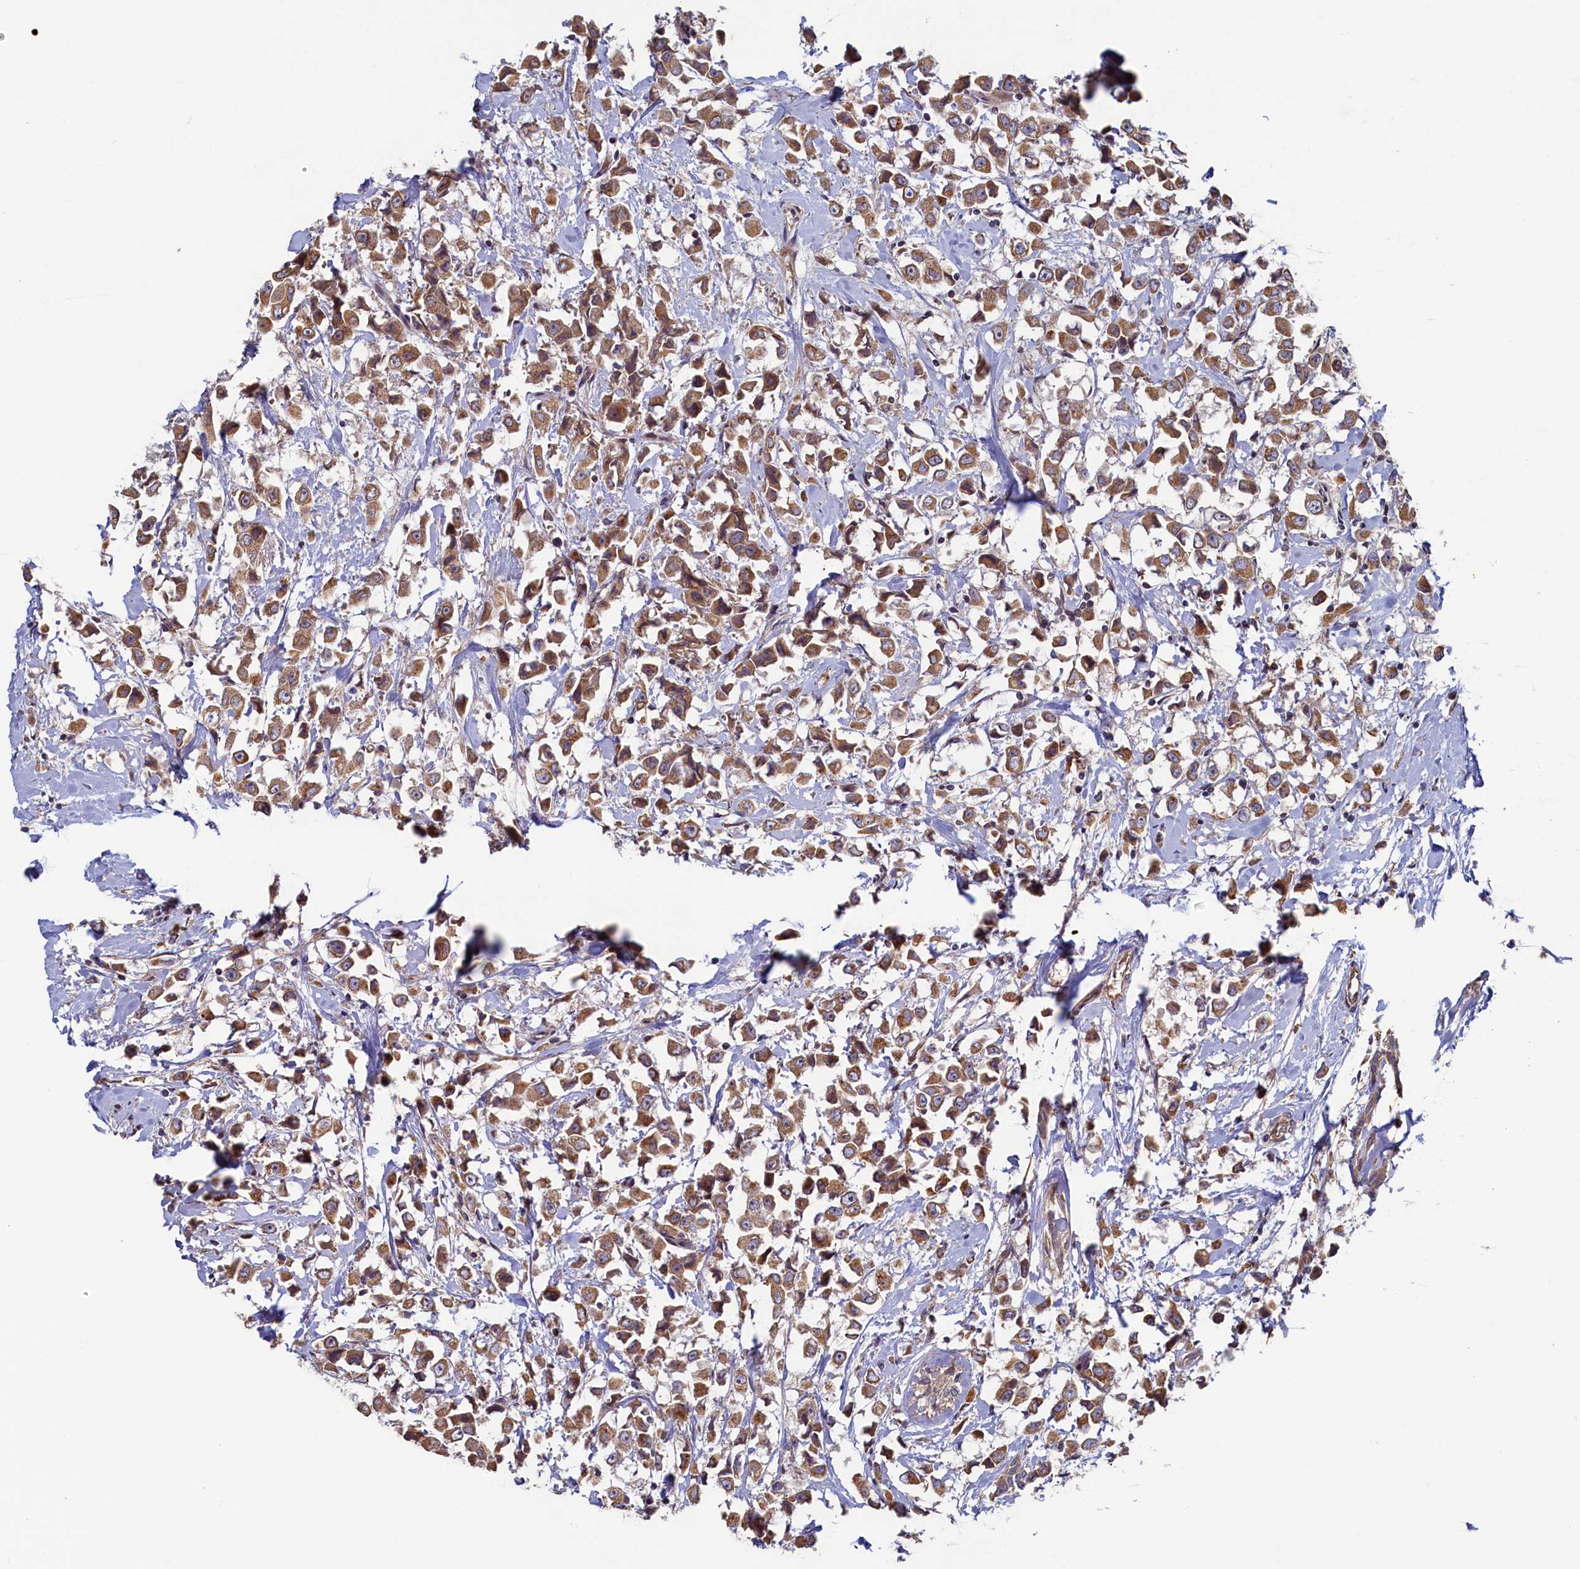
{"staining": {"intensity": "moderate", "quantity": ">75%", "location": "cytoplasmic/membranous"}, "tissue": "breast cancer", "cell_type": "Tumor cells", "image_type": "cancer", "snomed": [{"axis": "morphology", "description": "Duct carcinoma"}, {"axis": "topography", "description": "Breast"}], "caption": "The histopathology image shows staining of breast cancer (infiltrating ductal carcinoma), revealing moderate cytoplasmic/membranous protein positivity (brown color) within tumor cells. Immunohistochemistry (ihc) stains the protein in brown and the nuclei are stained blue.", "gene": "STX12", "patient": {"sex": "female", "age": 61}}